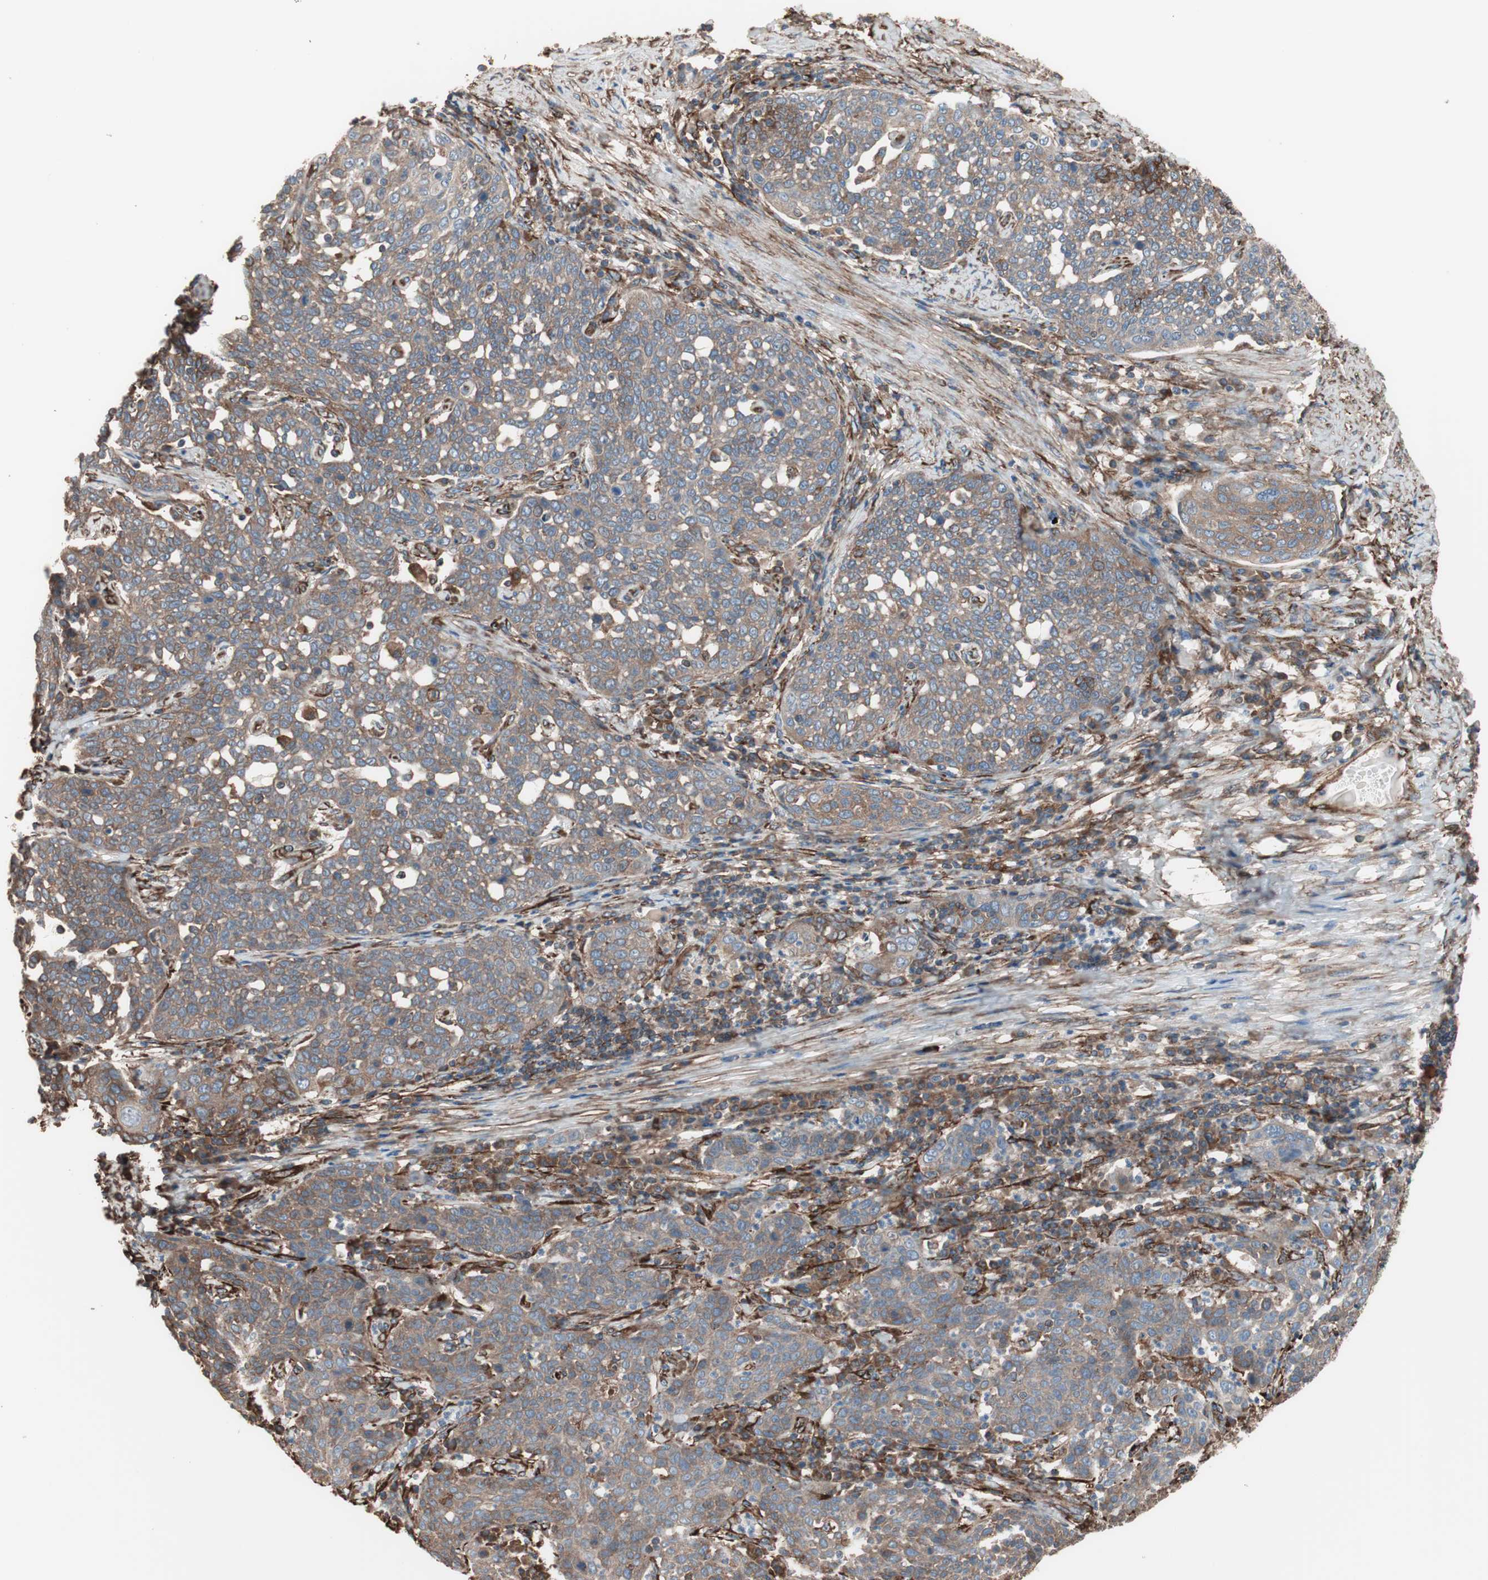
{"staining": {"intensity": "moderate", "quantity": ">75%", "location": "cytoplasmic/membranous"}, "tissue": "cervical cancer", "cell_type": "Tumor cells", "image_type": "cancer", "snomed": [{"axis": "morphology", "description": "Squamous cell carcinoma, NOS"}, {"axis": "topography", "description": "Cervix"}], "caption": "The immunohistochemical stain shows moderate cytoplasmic/membranous positivity in tumor cells of cervical cancer tissue.", "gene": "GPSM2", "patient": {"sex": "female", "age": 34}}